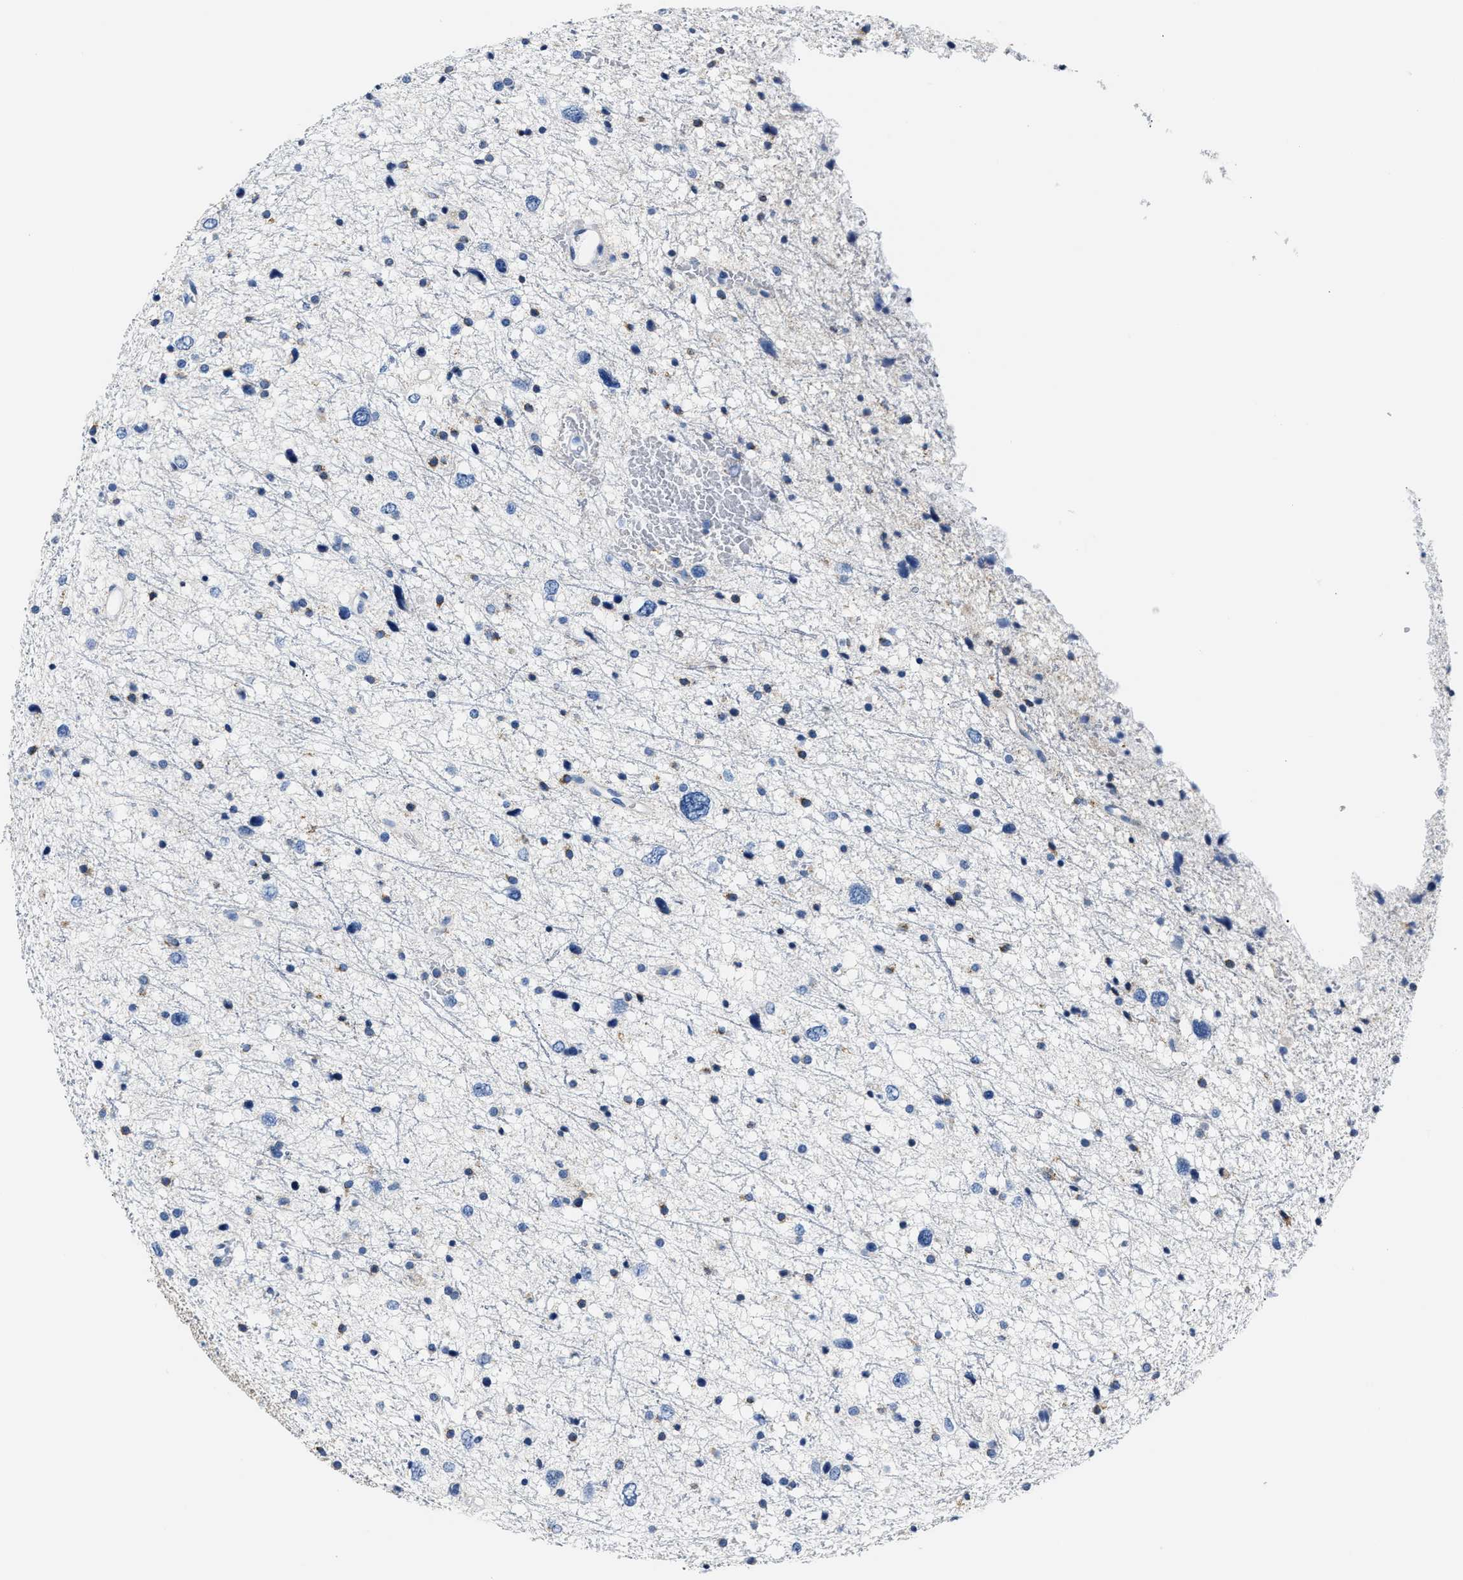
{"staining": {"intensity": "negative", "quantity": "none", "location": "none"}, "tissue": "glioma", "cell_type": "Tumor cells", "image_type": "cancer", "snomed": [{"axis": "morphology", "description": "Glioma, malignant, Low grade"}, {"axis": "topography", "description": "Brain"}], "caption": "Tumor cells are negative for brown protein staining in malignant glioma (low-grade).", "gene": "AMACR", "patient": {"sex": "female", "age": 37}}